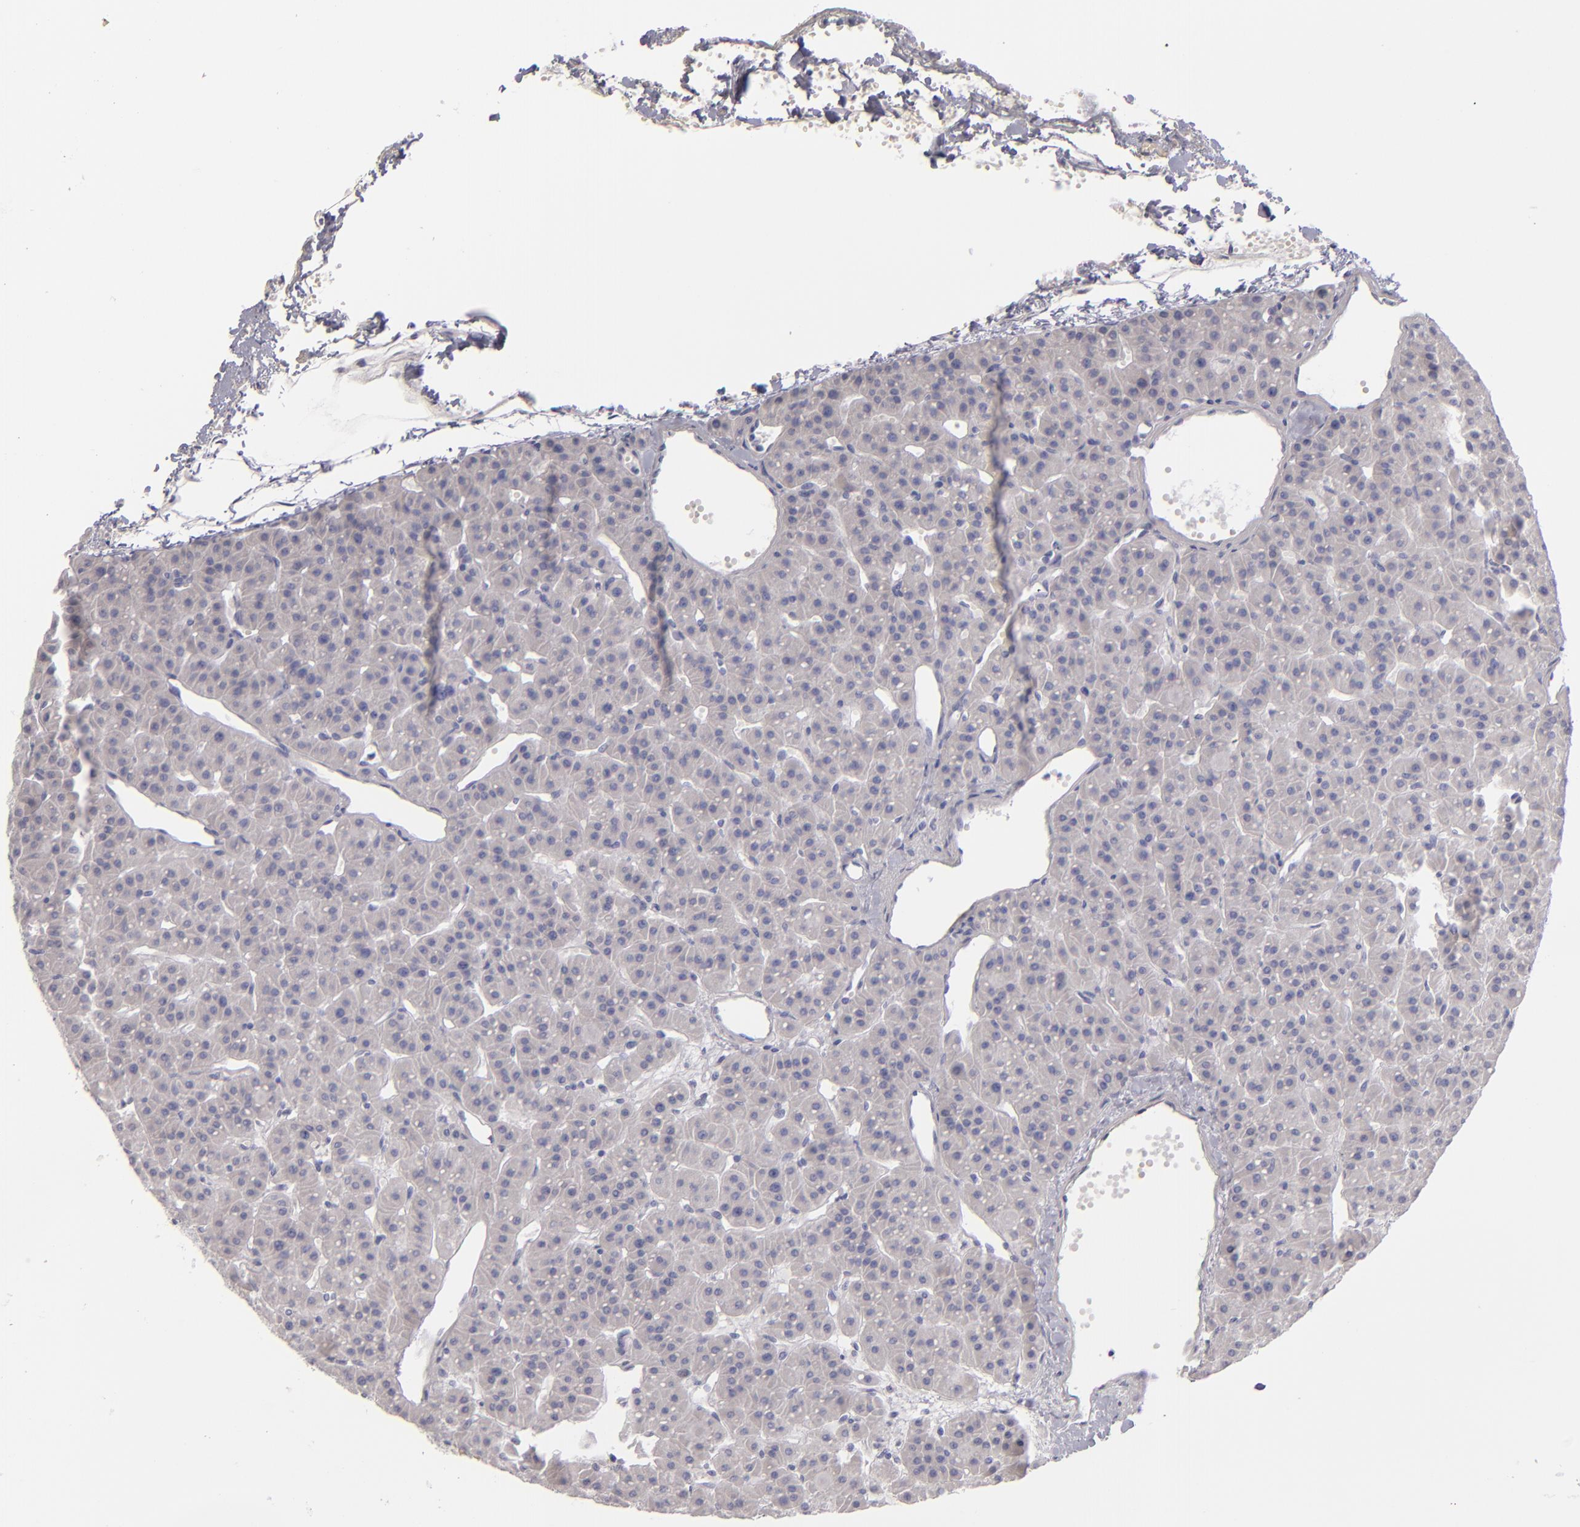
{"staining": {"intensity": "negative", "quantity": "none", "location": "none"}, "tissue": "parathyroid gland", "cell_type": "Glandular cells", "image_type": "normal", "snomed": [{"axis": "morphology", "description": "Normal tissue, NOS"}, {"axis": "topography", "description": "Parathyroid gland"}], "caption": "Human parathyroid gland stained for a protein using IHC displays no positivity in glandular cells.", "gene": "CD22", "patient": {"sex": "female", "age": 76}}